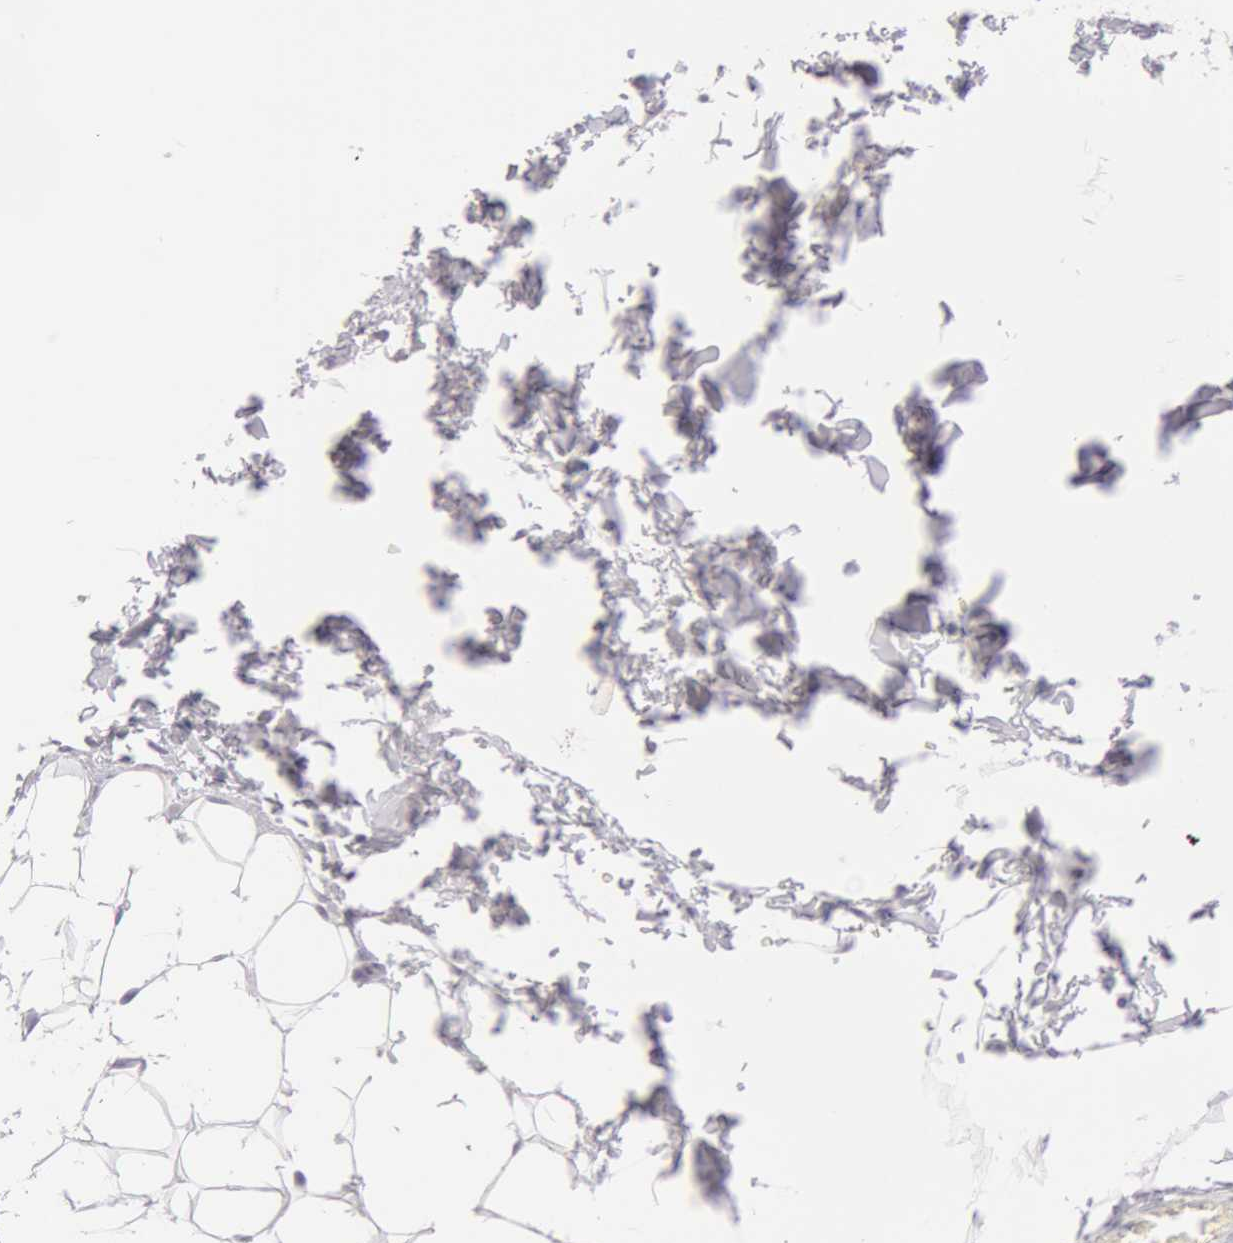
{"staining": {"intensity": "negative", "quantity": "none", "location": "none"}, "tissue": "adipose tissue", "cell_type": "Adipocytes", "image_type": "normal", "snomed": [{"axis": "morphology", "description": "Normal tissue, NOS"}, {"axis": "topography", "description": "Soft tissue"}], "caption": "Immunohistochemical staining of unremarkable adipose tissue displays no significant staining in adipocytes. (Stains: DAB immunohistochemistry with hematoxylin counter stain, Microscopy: brightfield microscopy at high magnification).", "gene": "AMACR", "patient": {"sex": "male", "age": 26}}